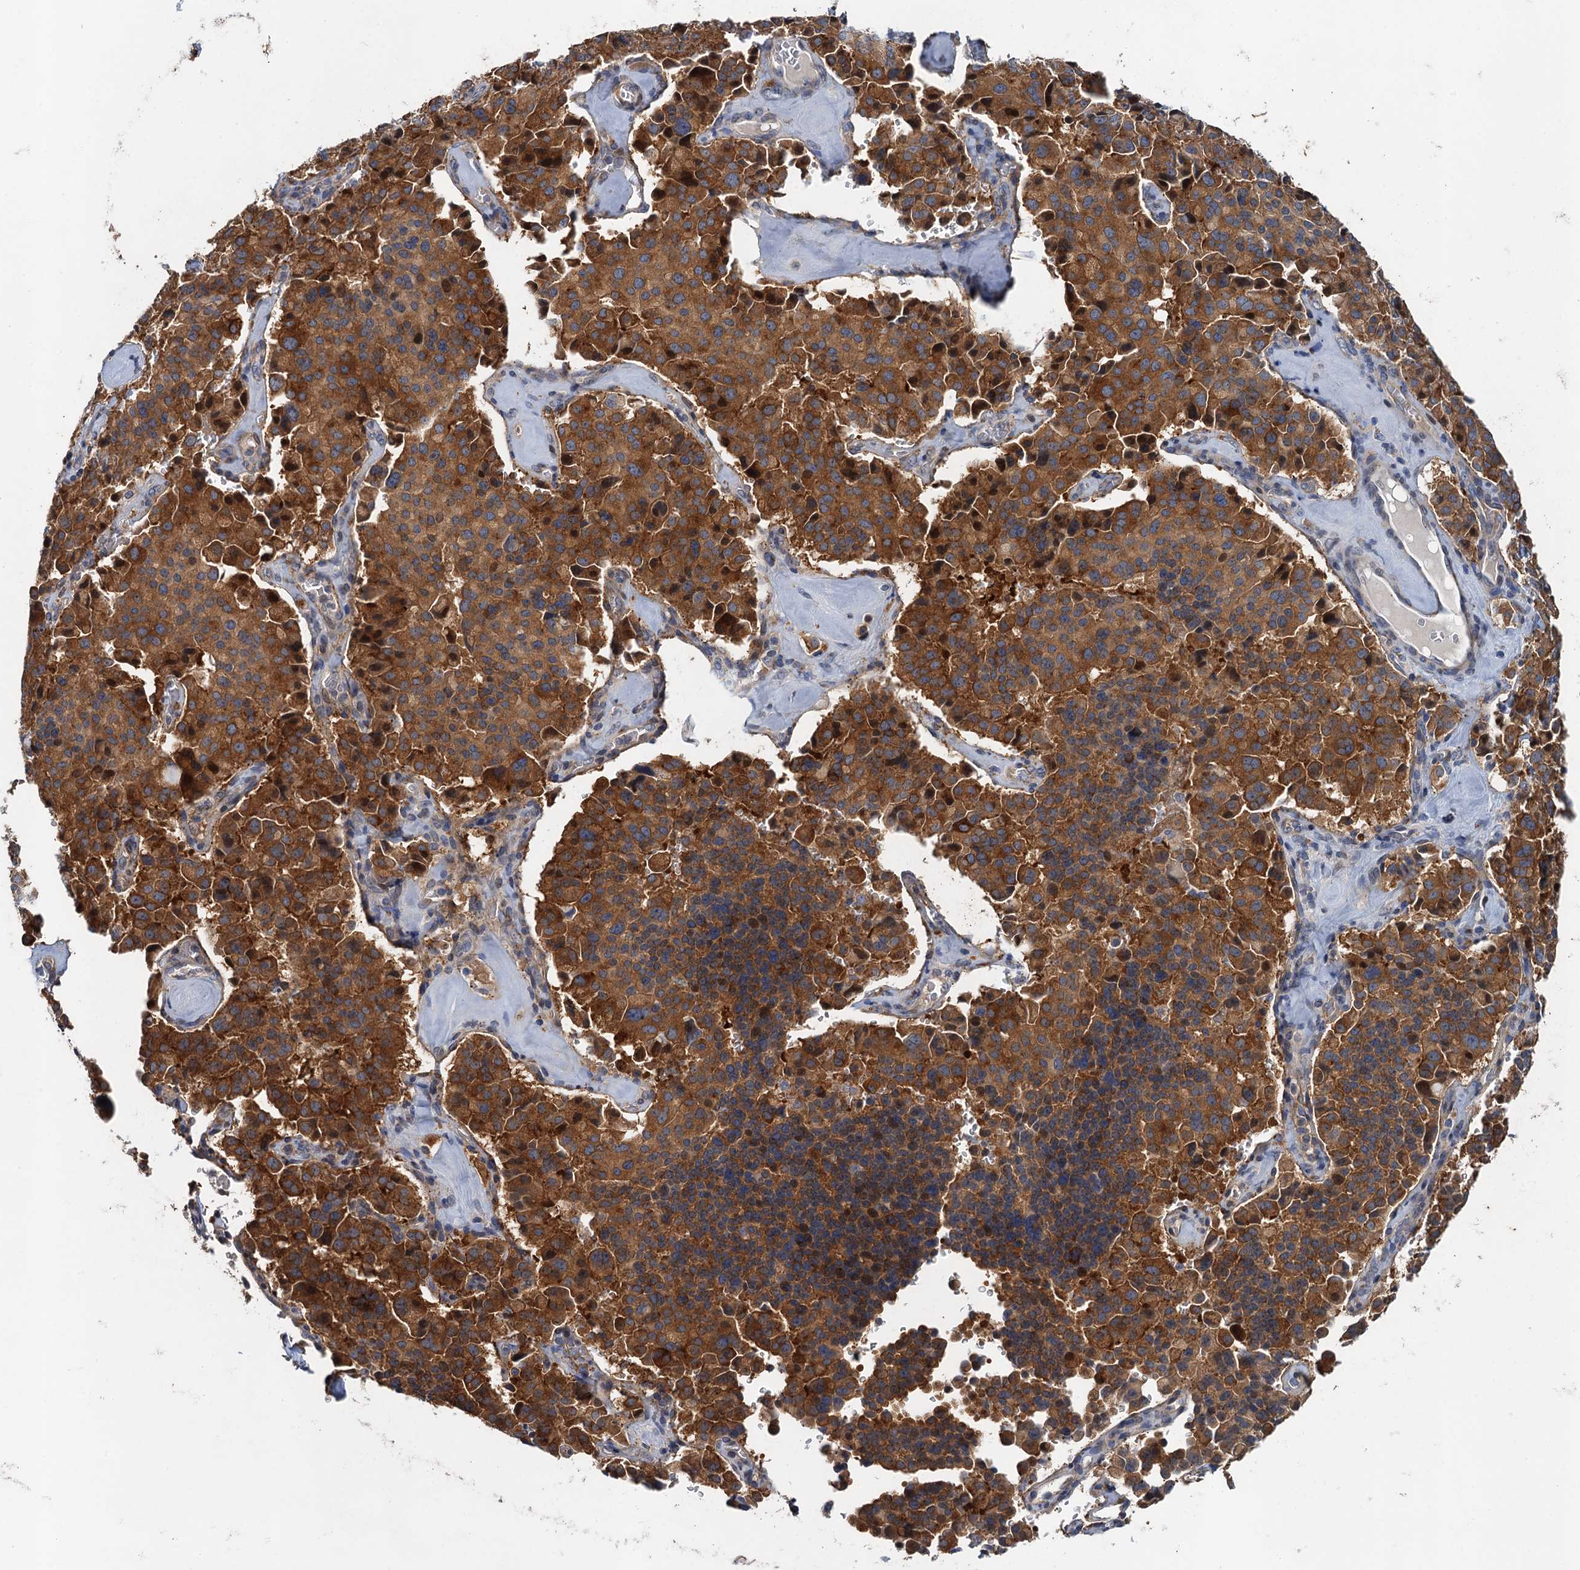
{"staining": {"intensity": "moderate", "quantity": ">75%", "location": "cytoplasmic/membranous"}, "tissue": "pancreatic cancer", "cell_type": "Tumor cells", "image_type": "cancer", "snomed": [{"axis": "morphology", "description": "Adenocarcinoma, NOS"}, {"axis": "topography", "description": "Pancreas"}], "caption": "Immunohistochemistry (IHC) photomicrograph of human pancreatic adenocarcinoma stained for a protein (brown), which displays medium levels of moderate cytoplasmic/membranous positivity in approximately >75% of tumor cells.", "gene": "NBEA", "patient": {"sex": "male", "age": 65}}